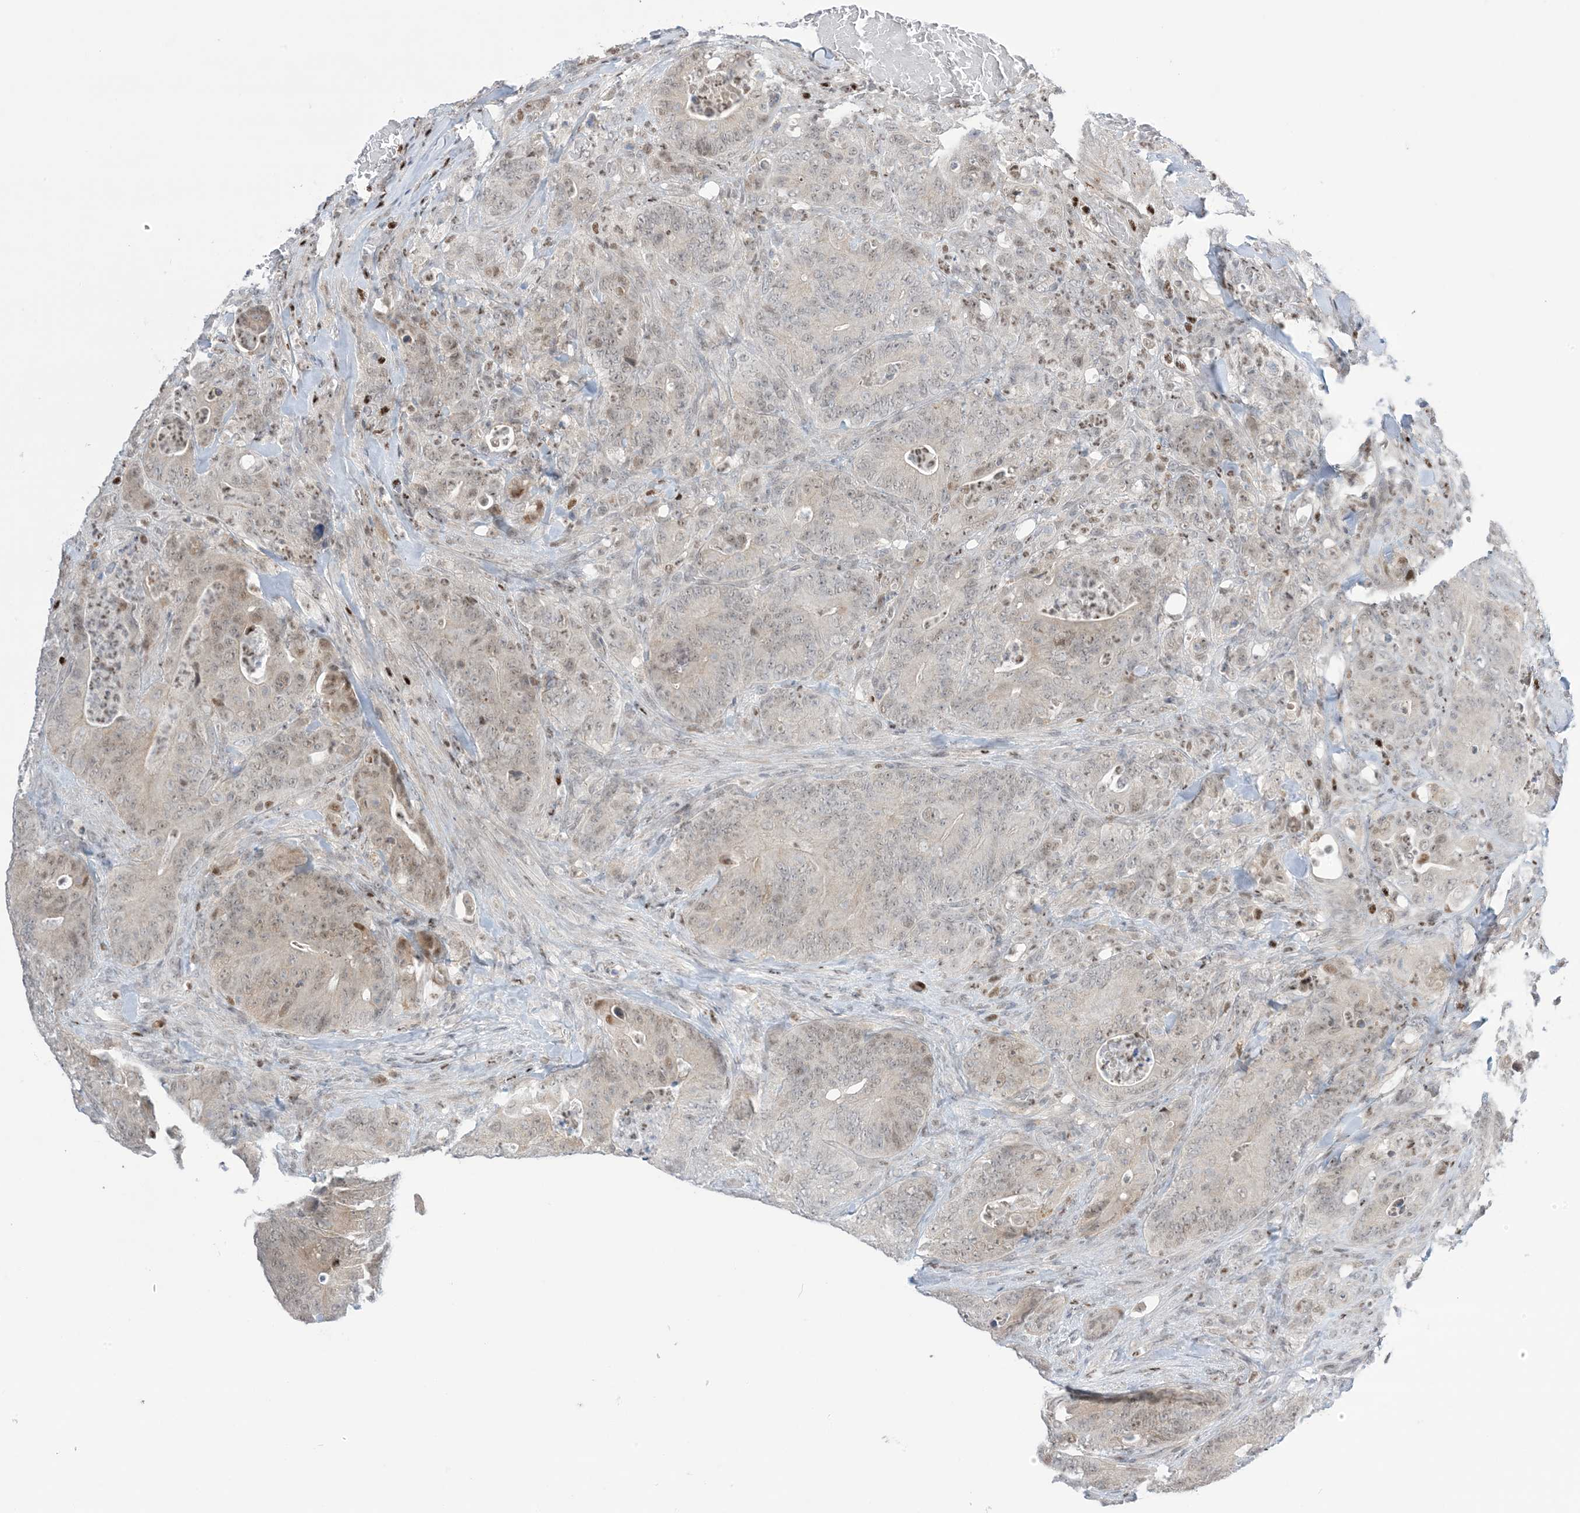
{"staining": {"intensity": "moderate", "quantity": "25%-75%", "location": "cytoplasmic/membranous"}, "tissue": "colorectal cancer", "cell_type": "Tumor cells", "image_type": "cancer", "snomed": [{"axis": "morphology", "description": "Normal tissue, NOS"}, {"axis": "topography", "description": "Colon"}], "caption": "Human colorectal cancer stained with a brown dye displays moderate cytoplasmic/membranous positive positivity in about 25%-75% of tumor cells.", "gene": "TFPT", "patient": {"sex": "female", "age": 82}}